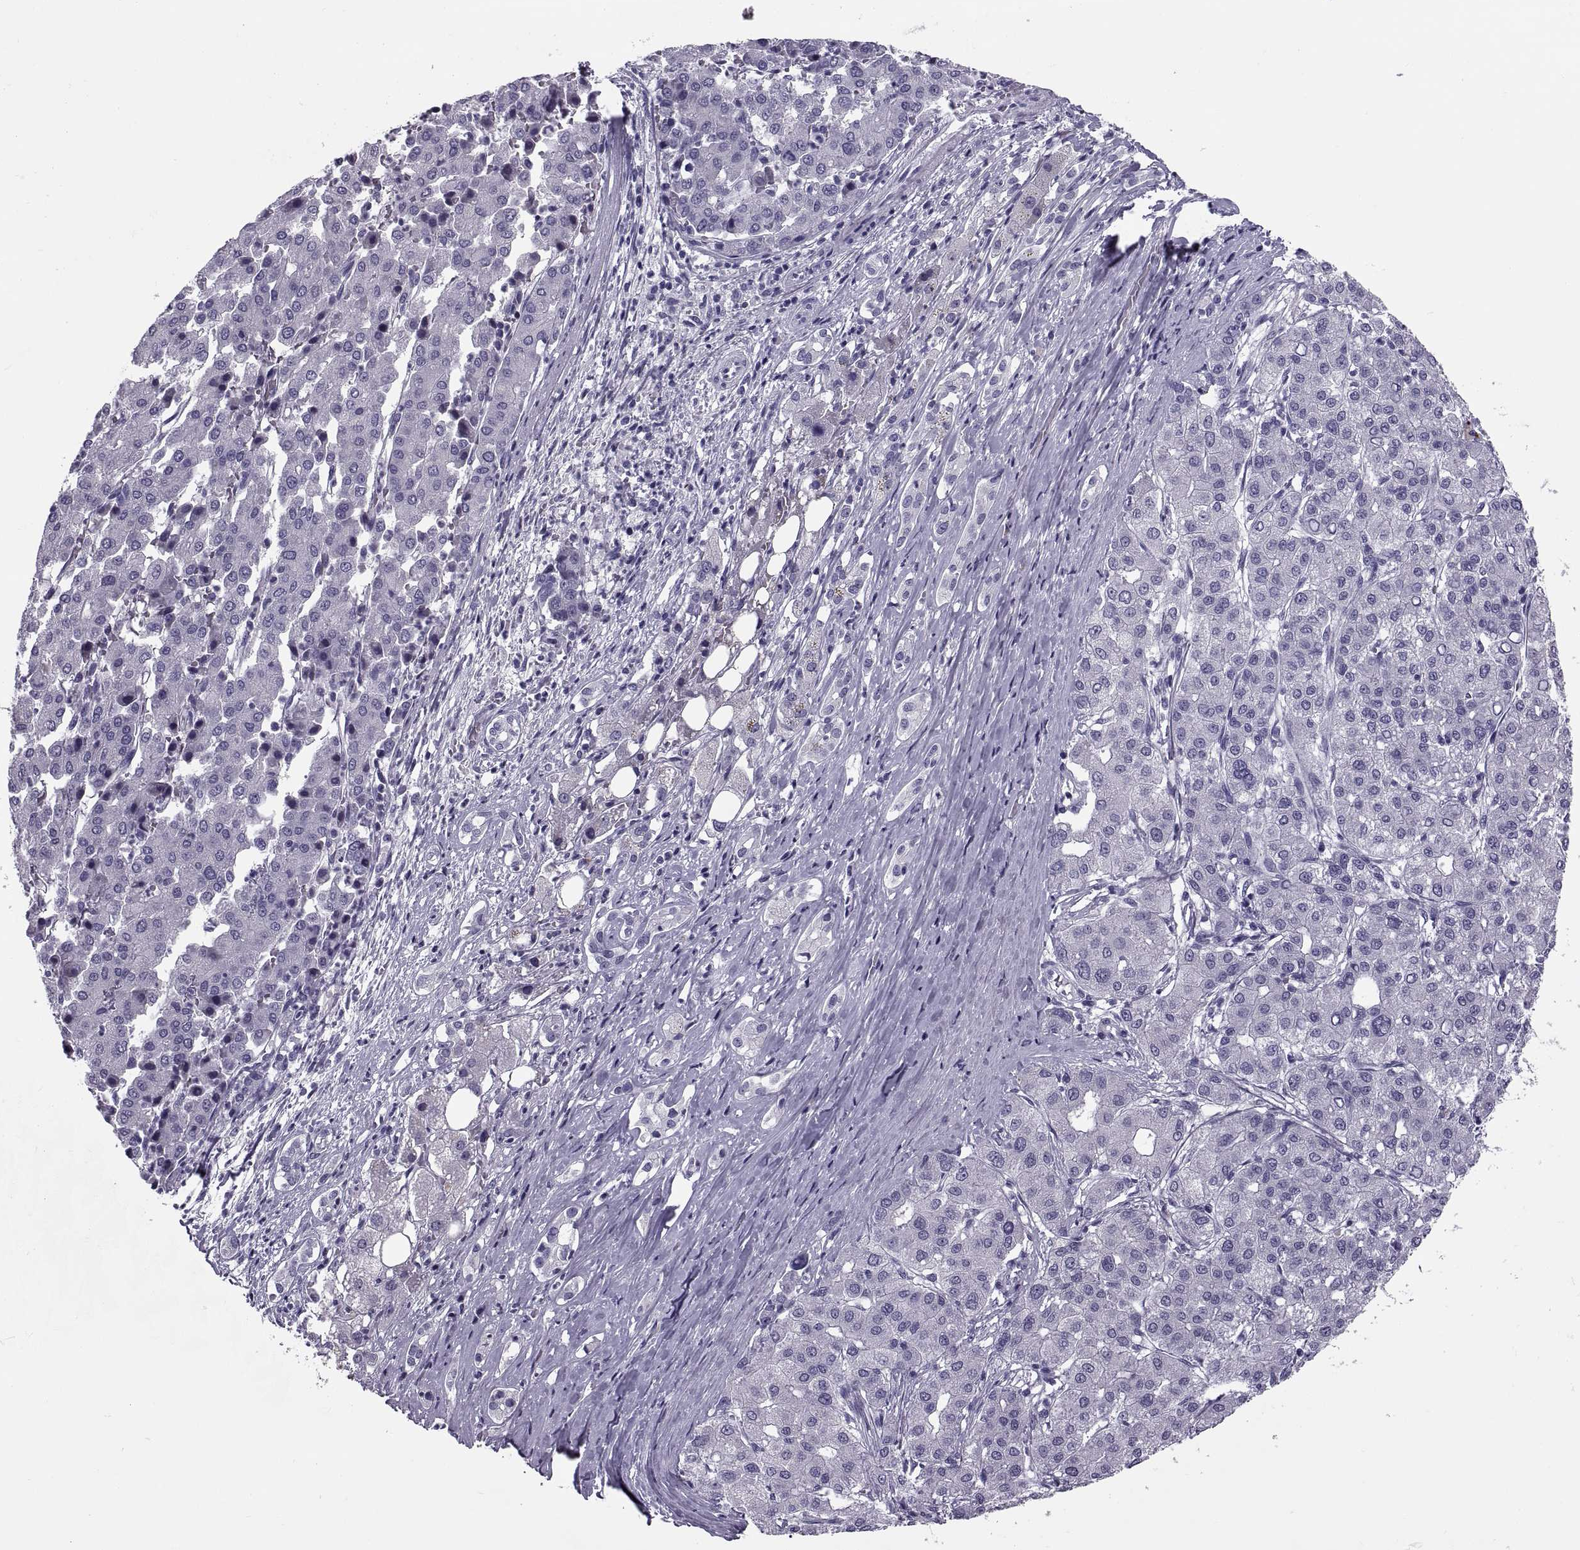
{"staining": {"intensity": "negative", "quantity": "none", "location": "none"}, "tissue": "liver cancer", "cell_type": "Tumor cells", "image_type": "cancer", "snomed": [{"axis": "morphology", "description": "Carcinoma, Hepatocellular, NOS"}, {"axis": "topography", "description": "Liver"}], "caption": "A high-resolution image shows IHC staining of liver hepatocellular carcinoma, which reveals no significant staining in tumor cells.", "gene": "MAGEB1", "patient": {"sex": "male", "age": 65}}